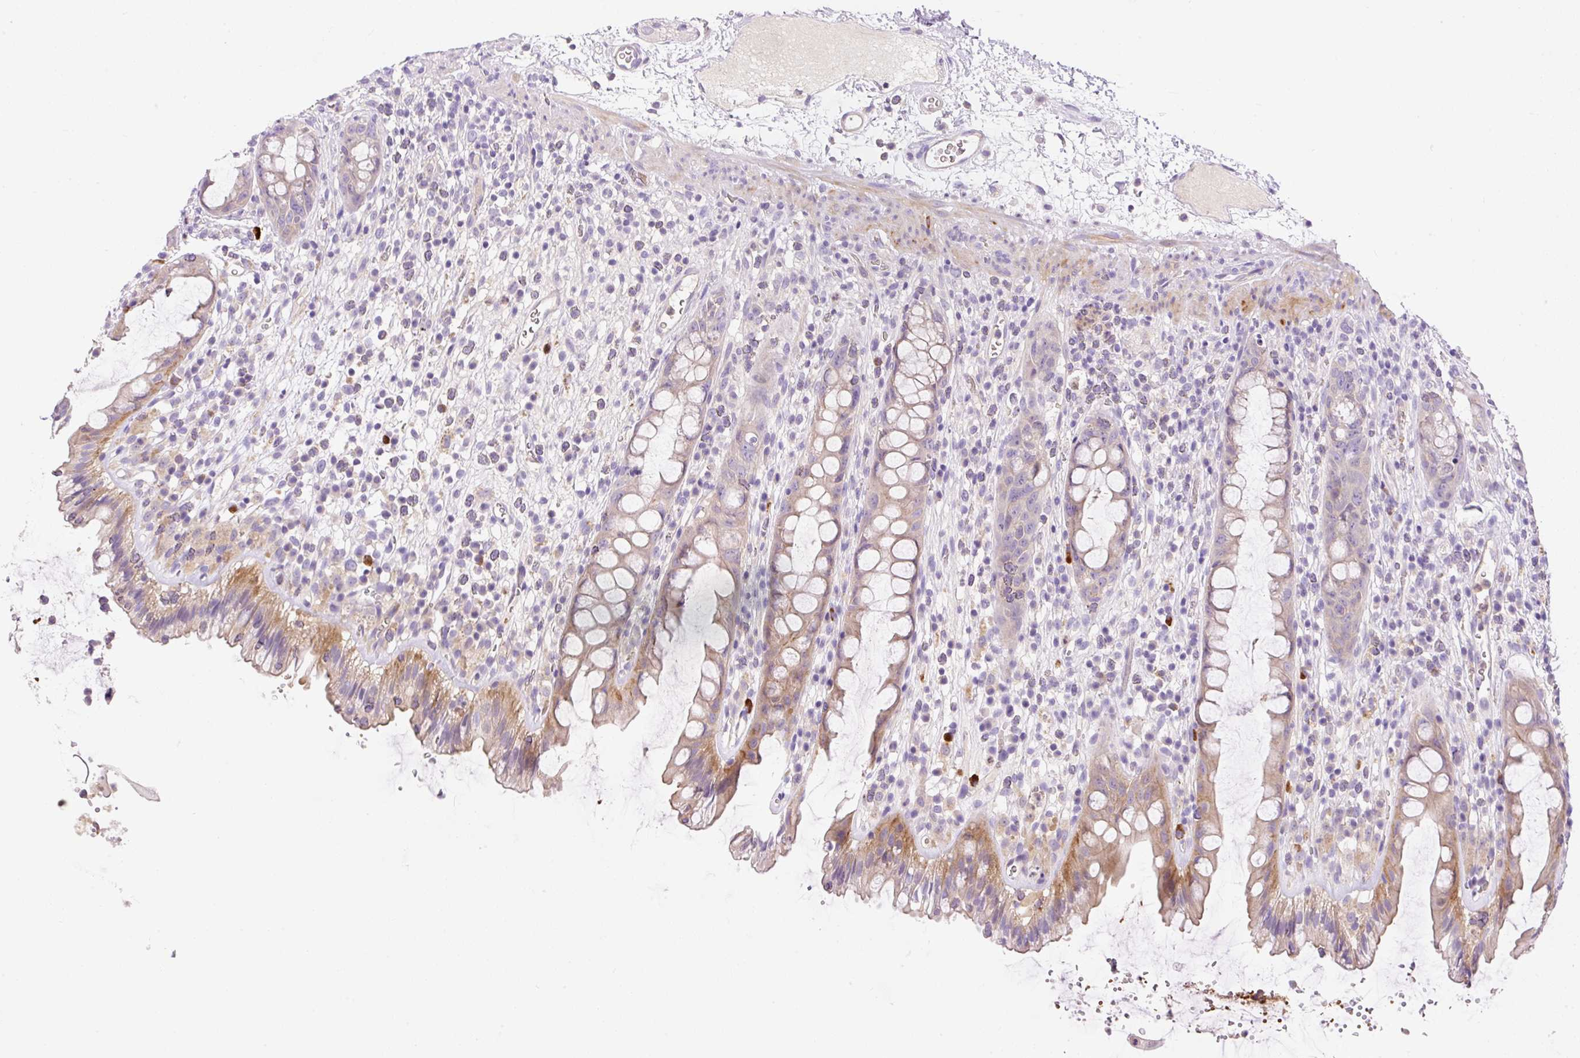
{"staining": {"intensity": "moderate", "quantity": "25%-75%", "location": "cytoplasmic/membranous"}, "tissue": "rectum", "cell_type": "Glandular cells", "image_type": "normal", "snomed": [{"axis": "morphology", "description": "Normal tissue, NOS"}, {"axis": "topography", "description": "Rectum"}], "caption": "A photomicrograph of human rectum stained for a protein exhibits moderate cytoplasmic/membranous brown staining in glandular cells.", "gene": "LHFPL5", "patient": {"sex": "female", "age": 57}}